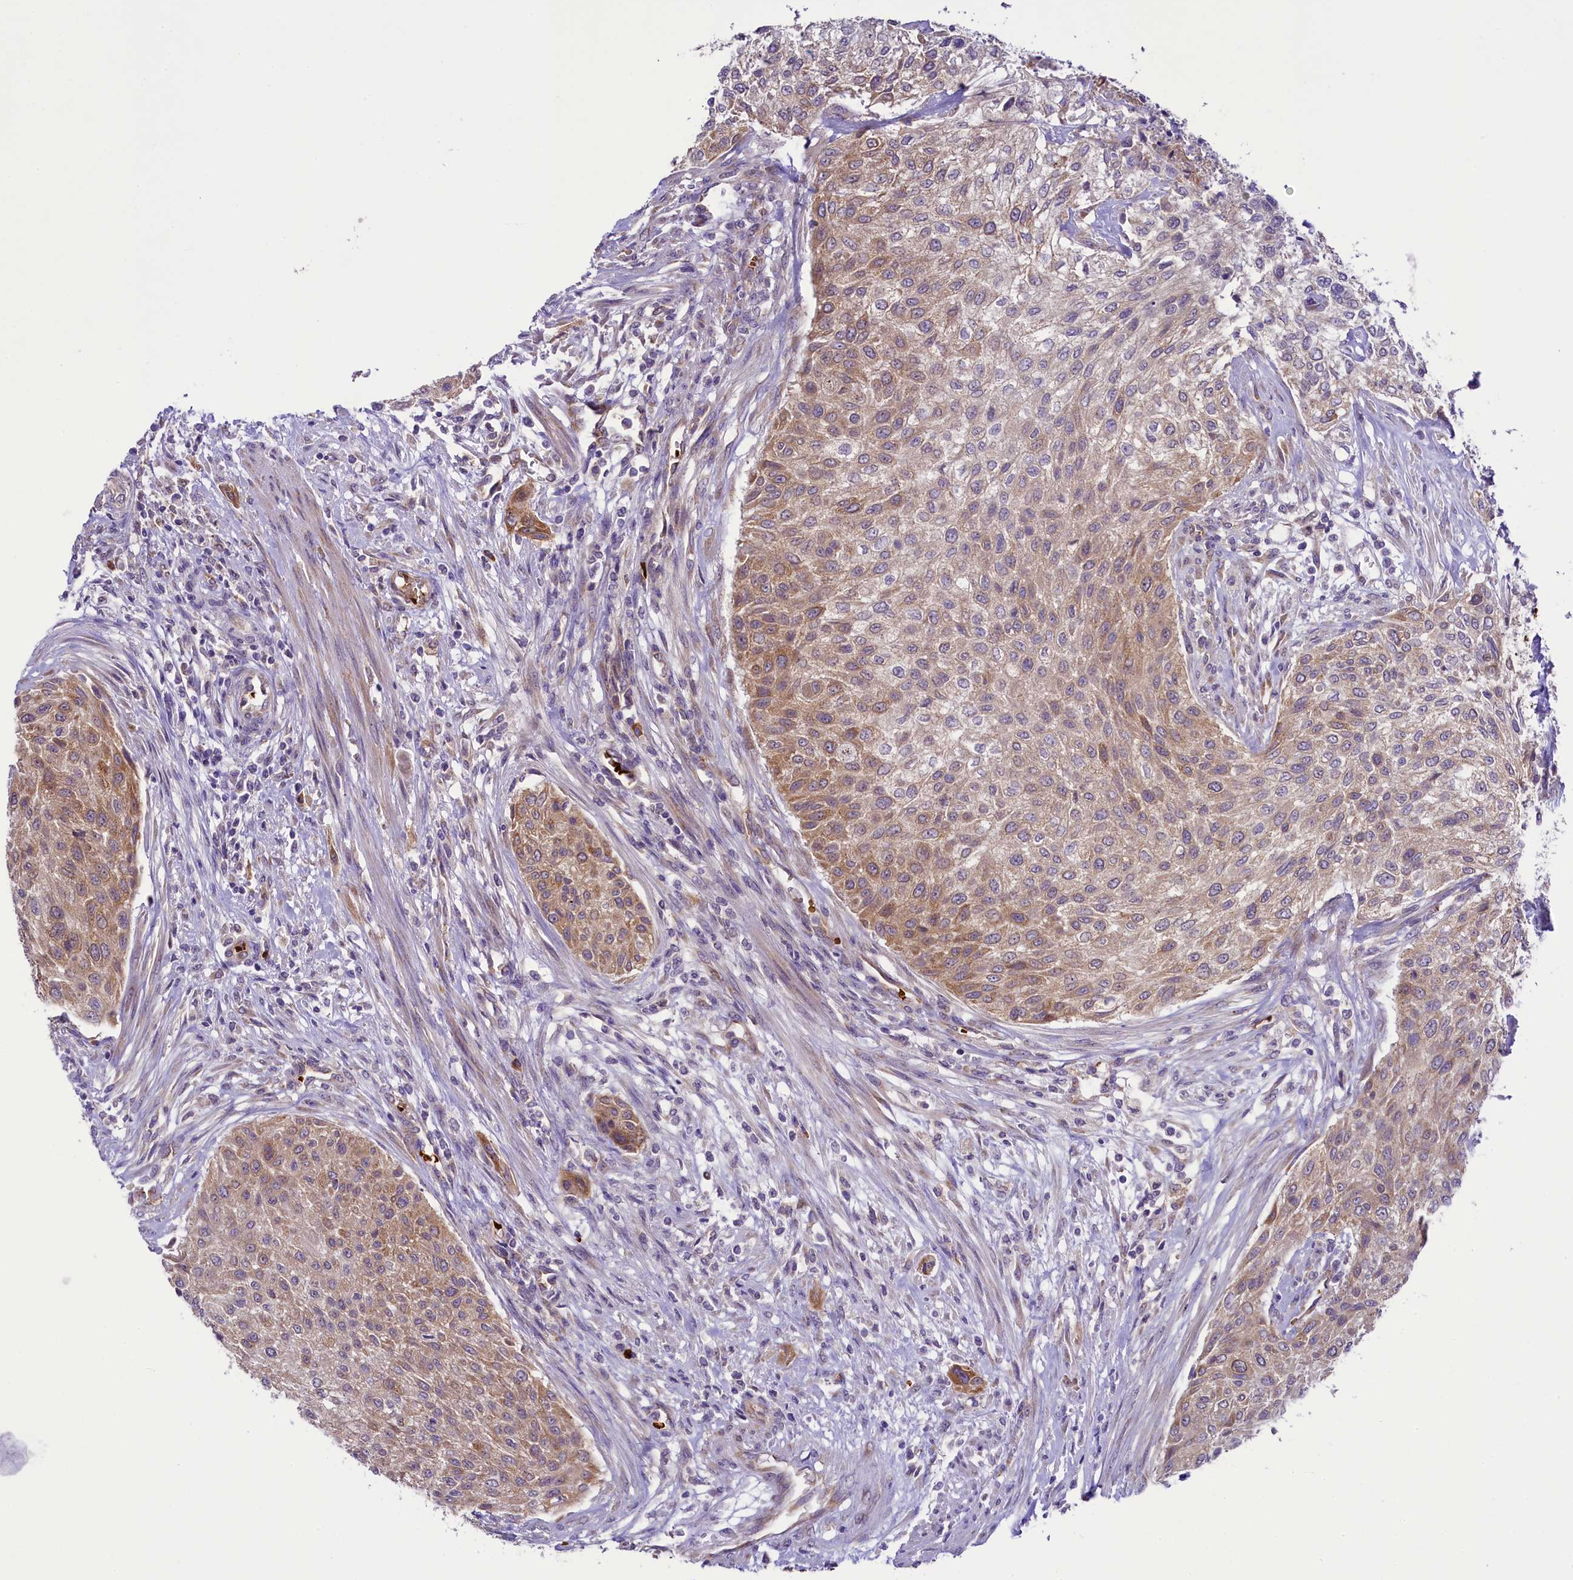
{"staining": {"intensity": "moderate", "quantity": "25%-75%", "location": "cytoplasmic/membranous"}, "tissue": "urothelial cancer", "cell_type": "Tumor cells", "image_type": "cancer", "snomed": [{"axis": "morphology", "description": "Normal tissue, NOS"}, {"axis": "morphology", "description": "Urothelial carcinoma, NOS"}, {"axis": "topography", "description": "Urinary bladder"}, {"axis": "topography", "description": "Peripheral nerve tissue"}], "caption": "About 25%-75% of tumor cells in human urothelial cancer exhibit moderate cytoplasmic/membranous protein positivity as visualized by brown immunohistochemical staining.", "gene": "LARP4", "patient": {"sex": "male", "age": 35}}